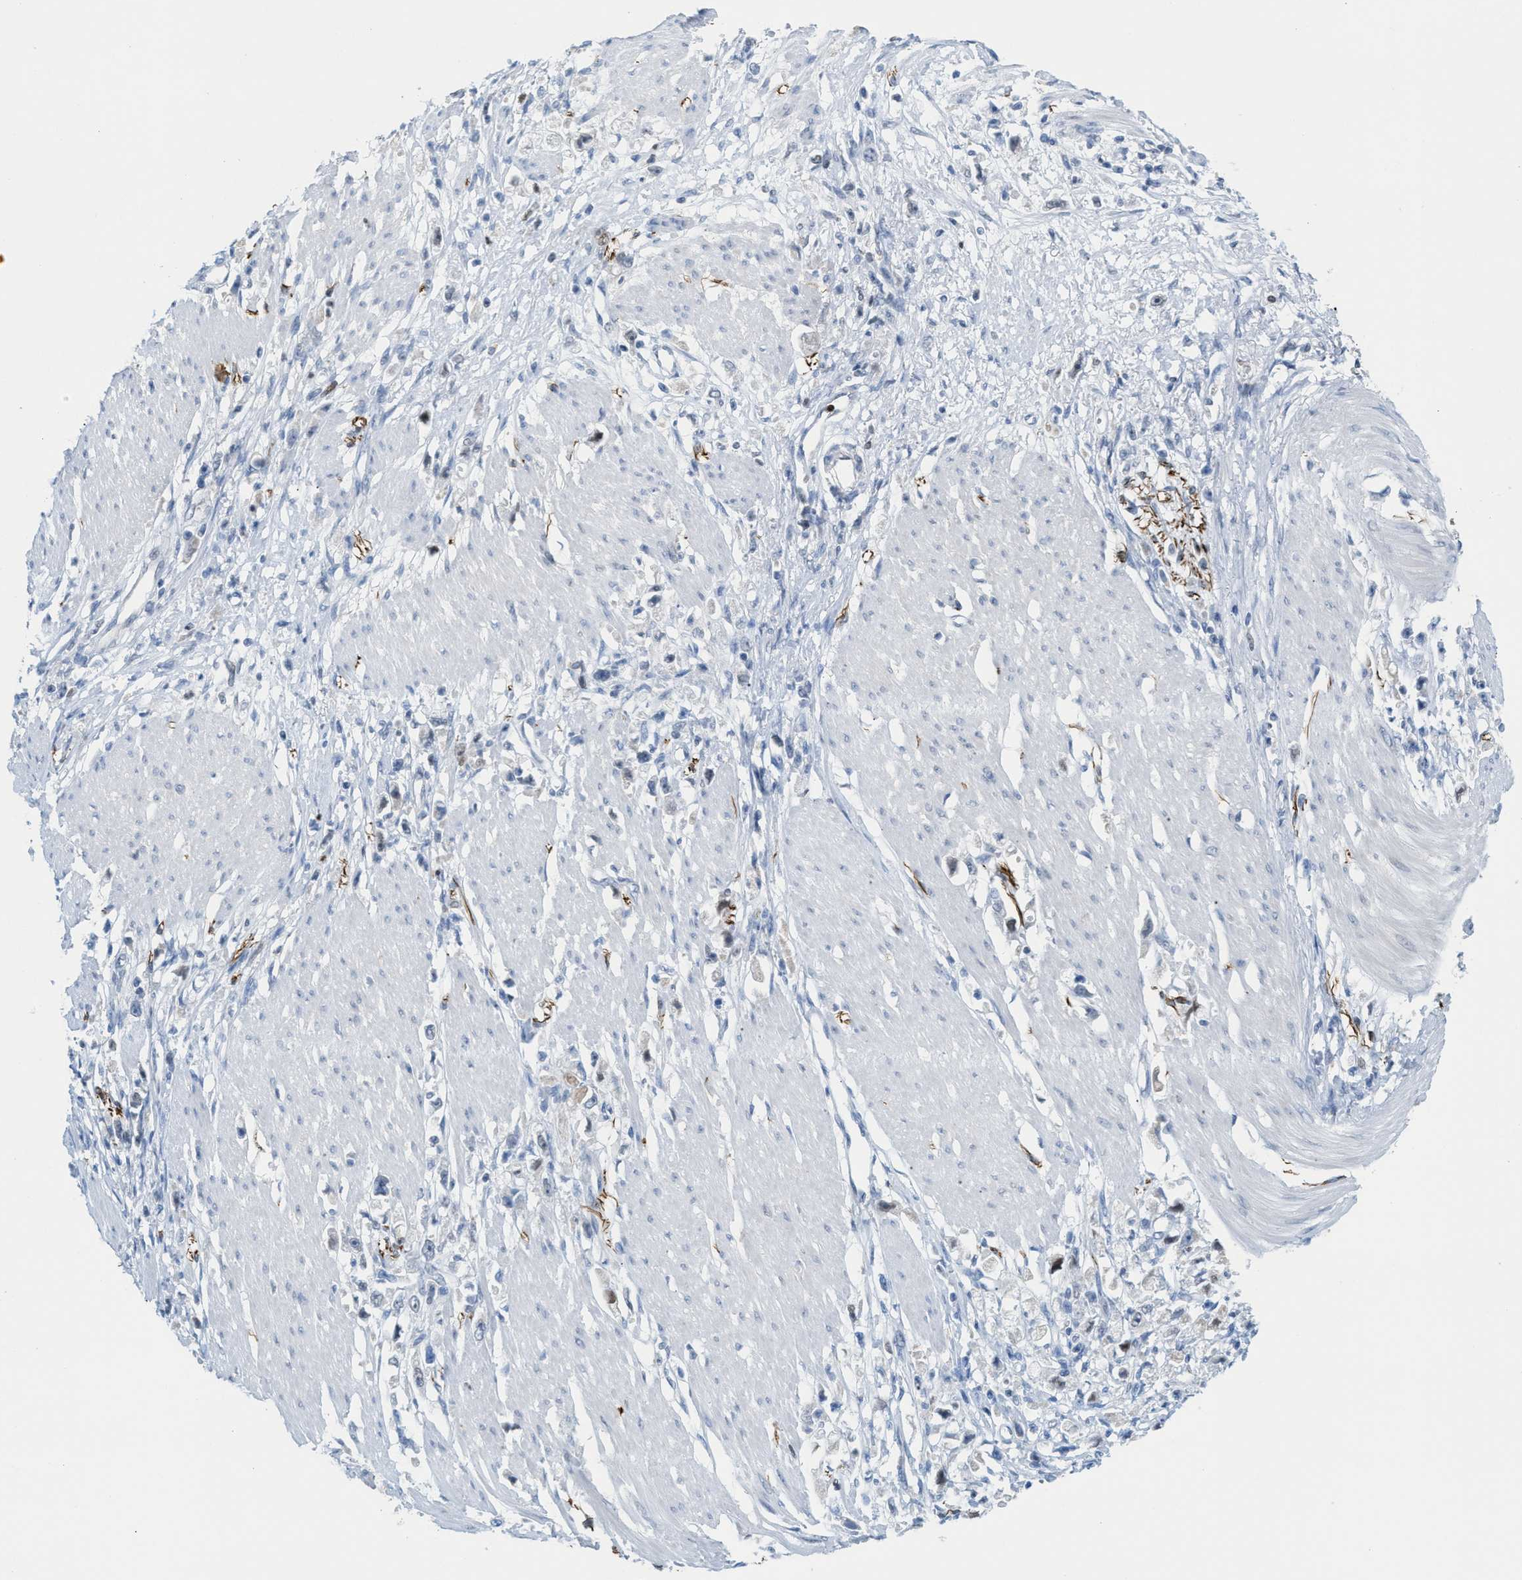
{"staining": {"intensity": "negative", "quantity": "none", "location": "none"}, "tissue": "stomach cancer", "cell_type": "Tumor cells", "image_type": "cancer", "snomed": [{"axis": "morphology", "description": "Adenocarcinoma, NOS"}, {"axis": "topography", "description": "Stomach"}], "caption": "Human stomach cancer stained for a protein using IHC displays no positivity in tumor cells.", "gene": "PPM1D", "patient": {"sex": "female", "age": 59}}